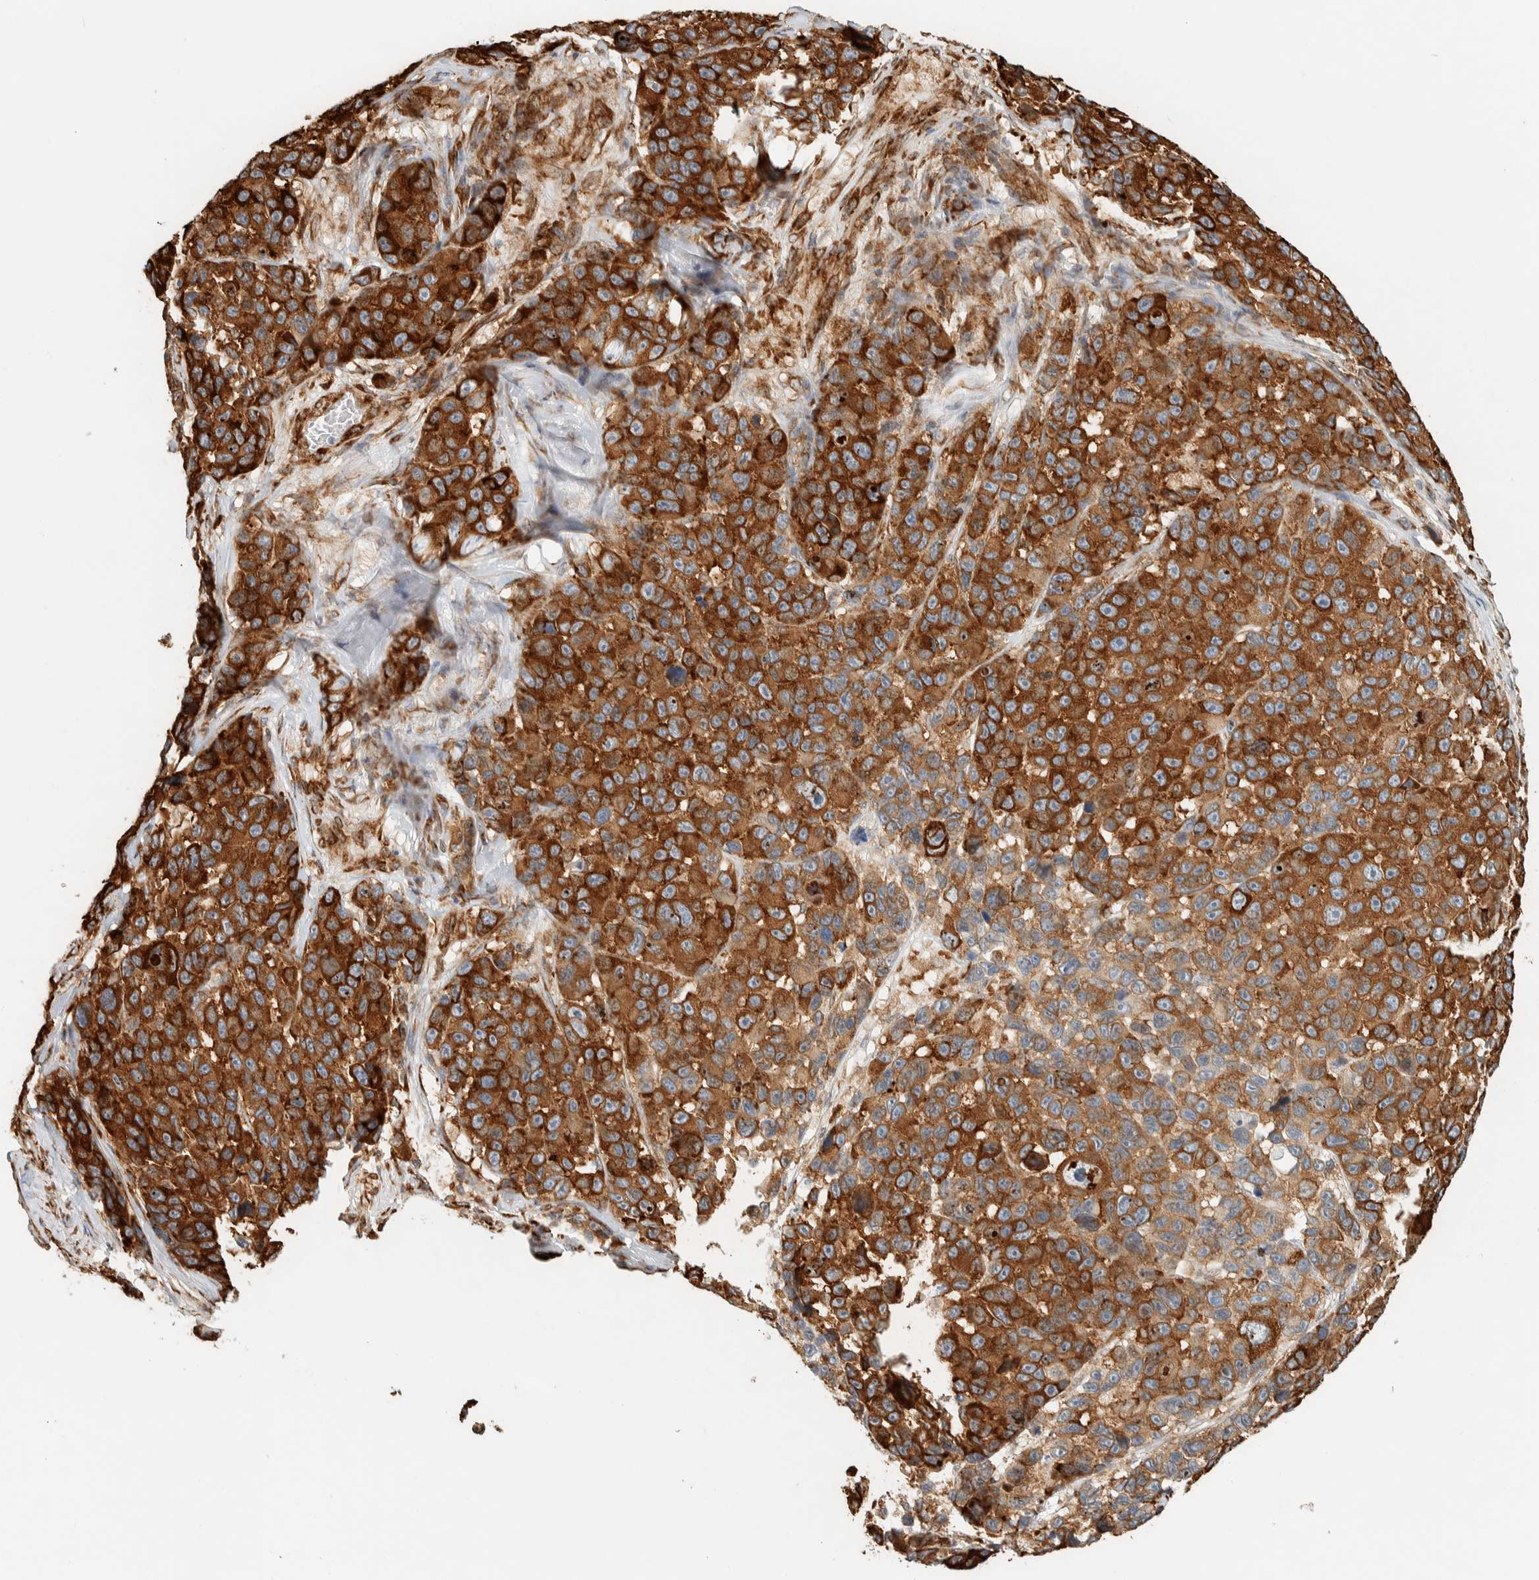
{"staining": {"intensity": "strong", "quantity": ">75%", "location": "cytoplasmic/membranous"}, "tissue": "melanoma", "cell_type": "Tumor cells", "image_type": "cancer", "snomed": [{"axis": "morphology", "description": "Malignant melanoma, NOS"}, {"axis": "topography", "description": "Skin"}], "caption": "IHC (DAB (3,3'-diaminobenzidine)) staining of human melanoma exhibits strong cytoplasmic/membranous protein positivity in about >75% of tumor cells. The staining was performed using DAB to visualize the protein expression in brown, while the nuclei were stained in blue with hematoxylin (Magnification: 20x).", "gene": "LLGL2", "patient": {"sex": "male", "age": 53}}